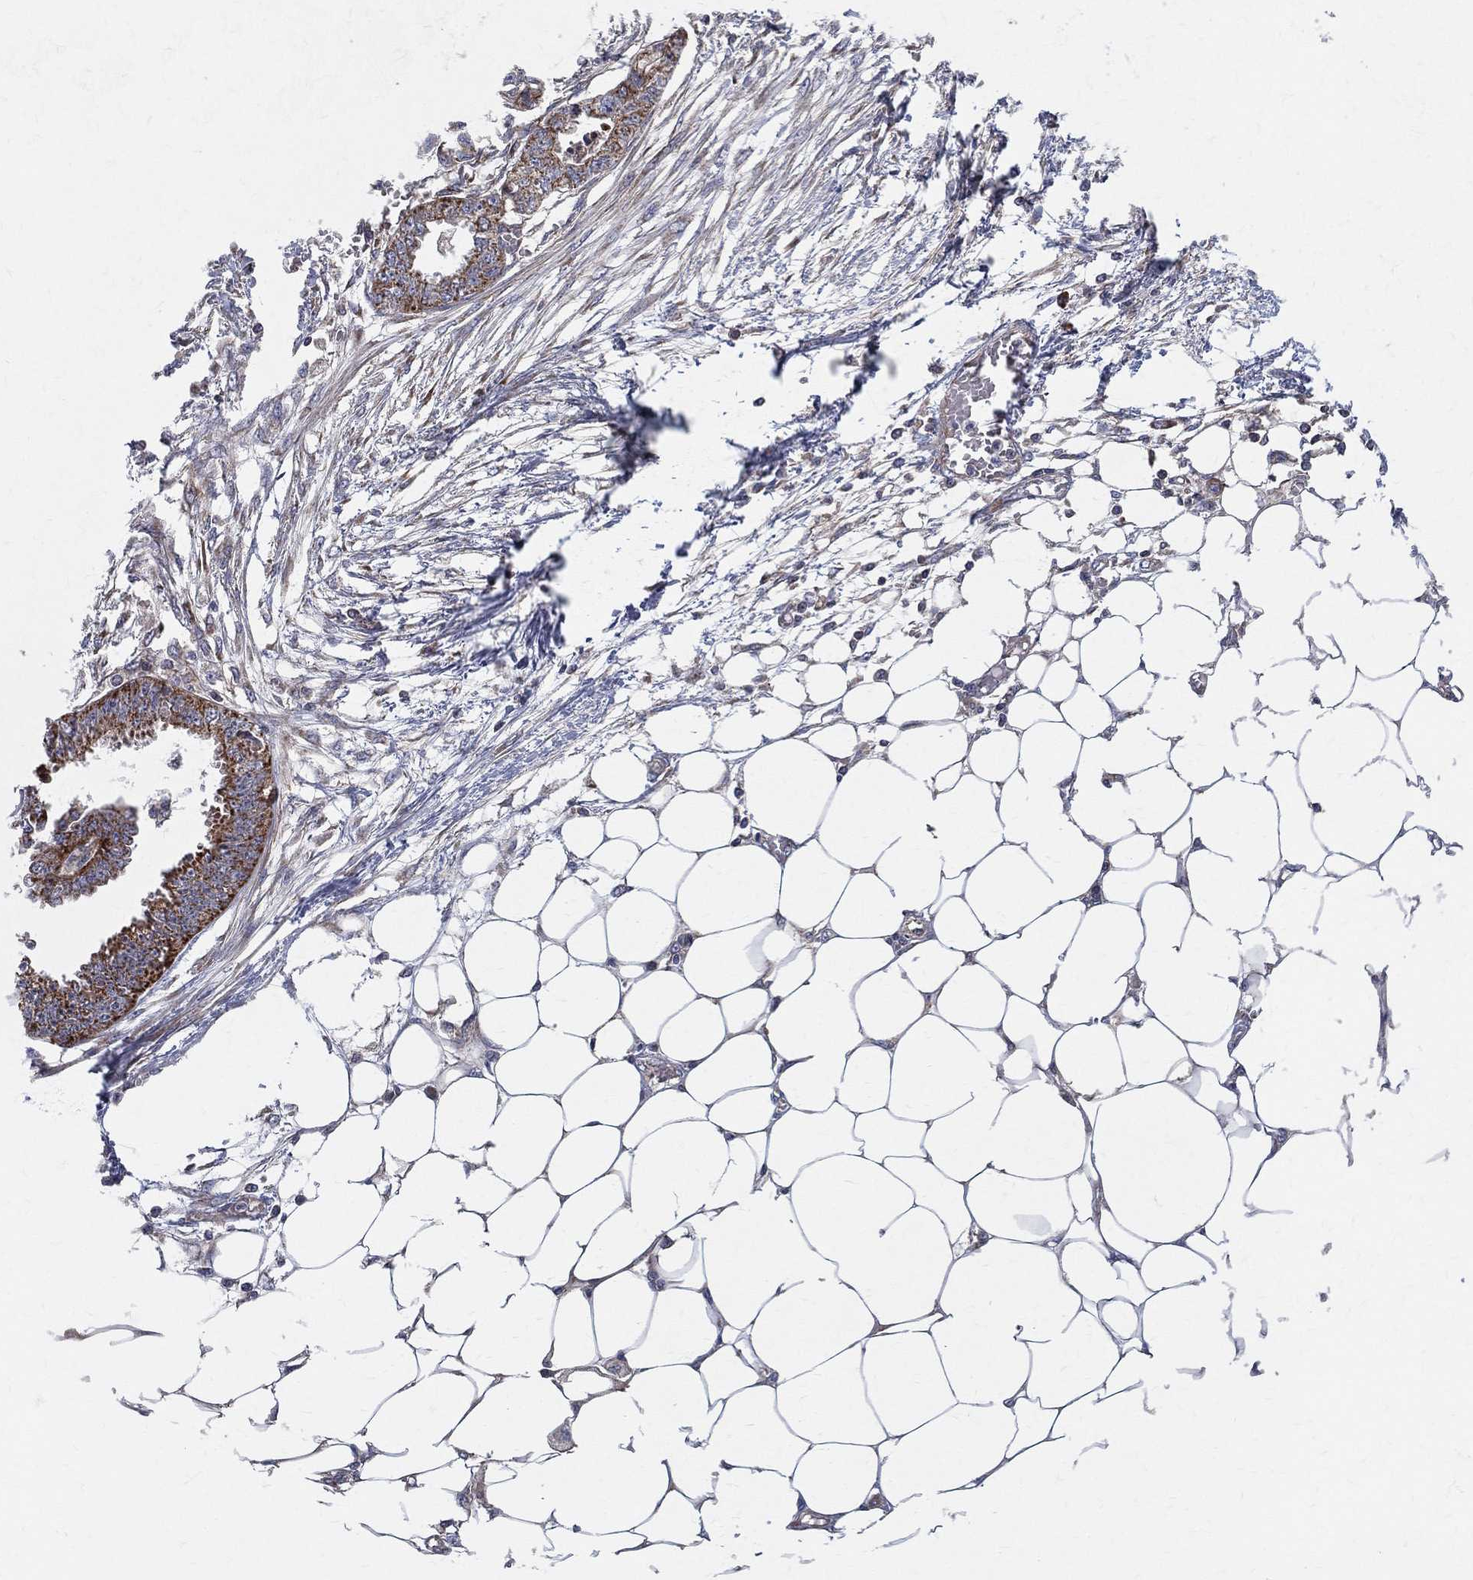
{"staining": {"intensity": "moderate", "quantity": ">75%", "location": "cytoplasmic/membranous"}, "tissue": "endometrial cancer", "cell_type": "Tumor cells", "image_type": "cancer", "snomed": [{"axis": "morphology", "description": "Adenocarcinoma, NOS"}, {"axis": "morphology", "description": "Adenocarcinoma, metastatic, NOS"}, {"axis": "topography", "description": "Adipose tissue"}, {"axis": "topography", "description": "Endometrium"}], "caption": "Endometrial cancer (adenocarcinoma) stained with a brown dye demonstrates moderate cytoplasmic/membranous positive positivity in about >75% of tumor cells.", "gene": "MIX23", "patient": {"sex": "female", "age": 67}}